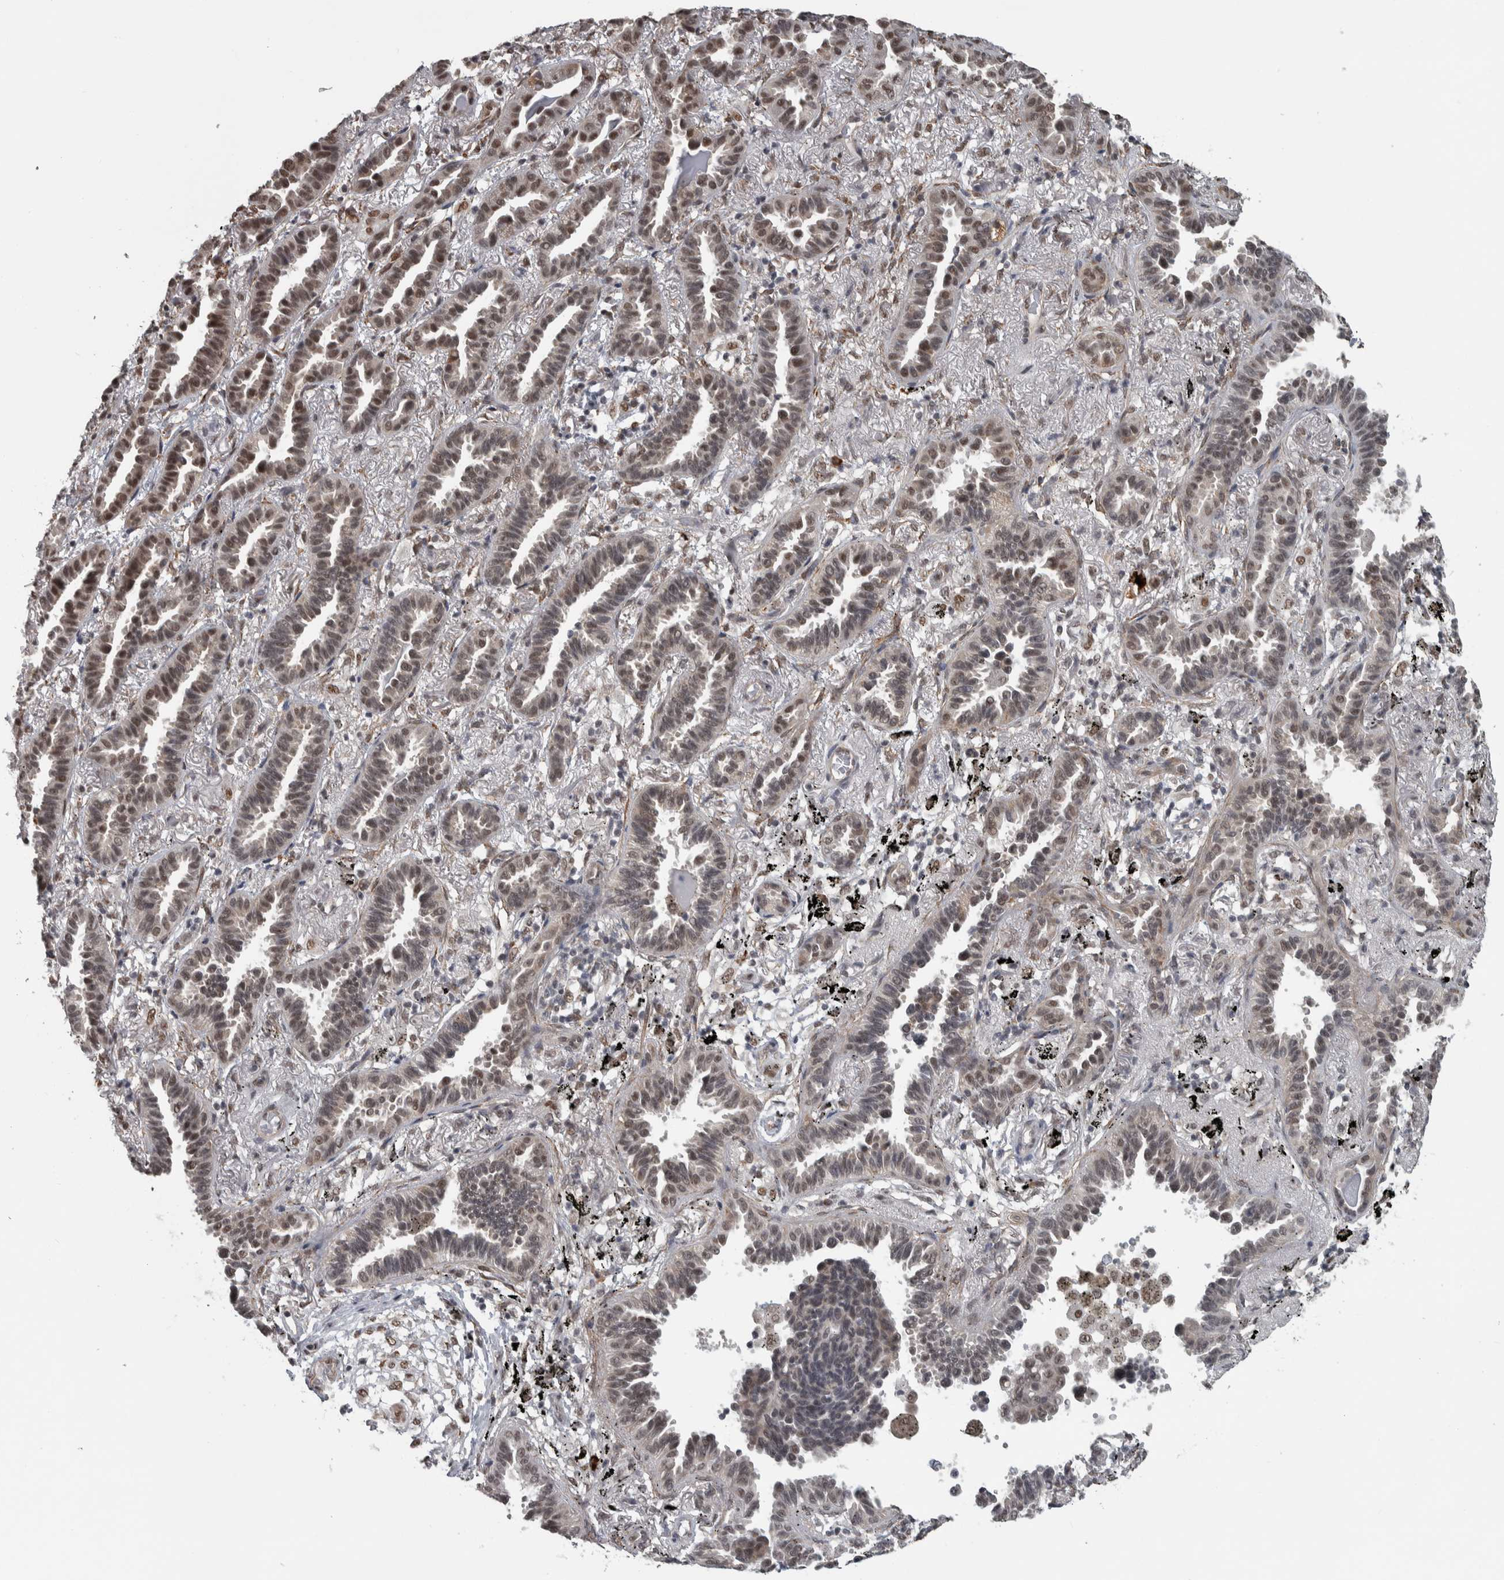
{"staining": {"intensity": "moderate", "quantity": "<25%", "location": "nuclear"}, "tissue": "lung cancer", "cell_type": "Tumor cells", "image_type": "cancer", "snomed": [{"axis": "morphology", "description": "Adenocarcinoma, NOS"}, {"axis": "topography", "description": "Lung"}], "caption": "Human lung cancer (adenocarcinoma) stained for a protein (brown) displays moderate nuclear positive staining in approximately <25% of tumor cells.", "gene": "DDX42", "patient": {"sex": "male", "age": 59}}